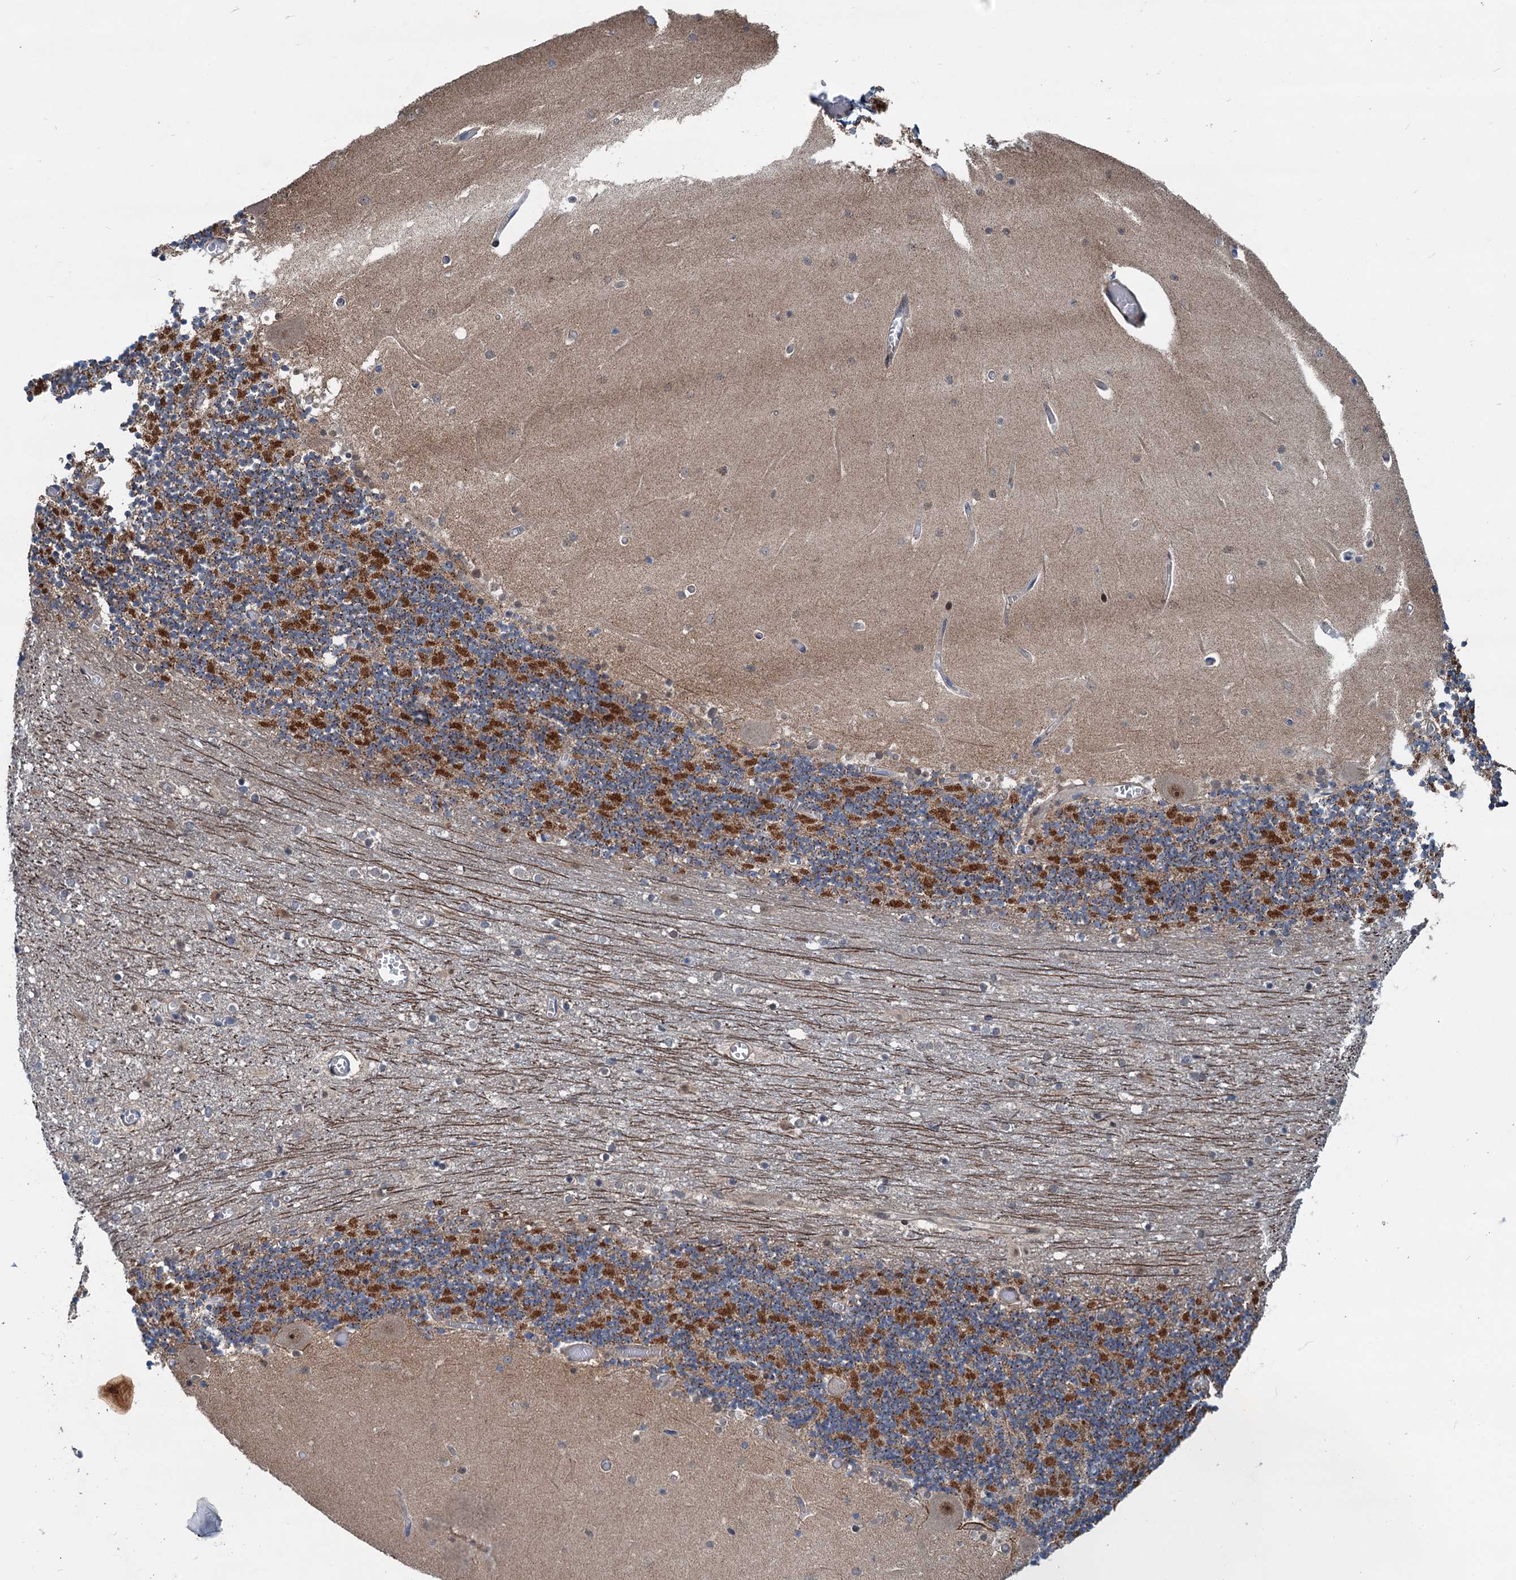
{"staining": {"intensity": "moderate", "quantity": "25%-75%", "location": "cytoplasmic/membranous"}, "tissue": "cerebellum", "cell_type": "Cells in granular layer", "image_type": "normal", "snomed": [{"axis": "morphology", "description": "Normal tissue, NOS"}, {"axis": "topography", "description": "Cerebellum"}], "caption": "Cells in granular layer show medium levels of moderate cytoplasmic/membranous expression in about 25%-75% of cells in normal human cerebellum. (brown staining indicates protein expression, while blue staining denotes nuclei).", "gene": "DYNC2I2", "patient": {"sex": "female", "age": 28}}